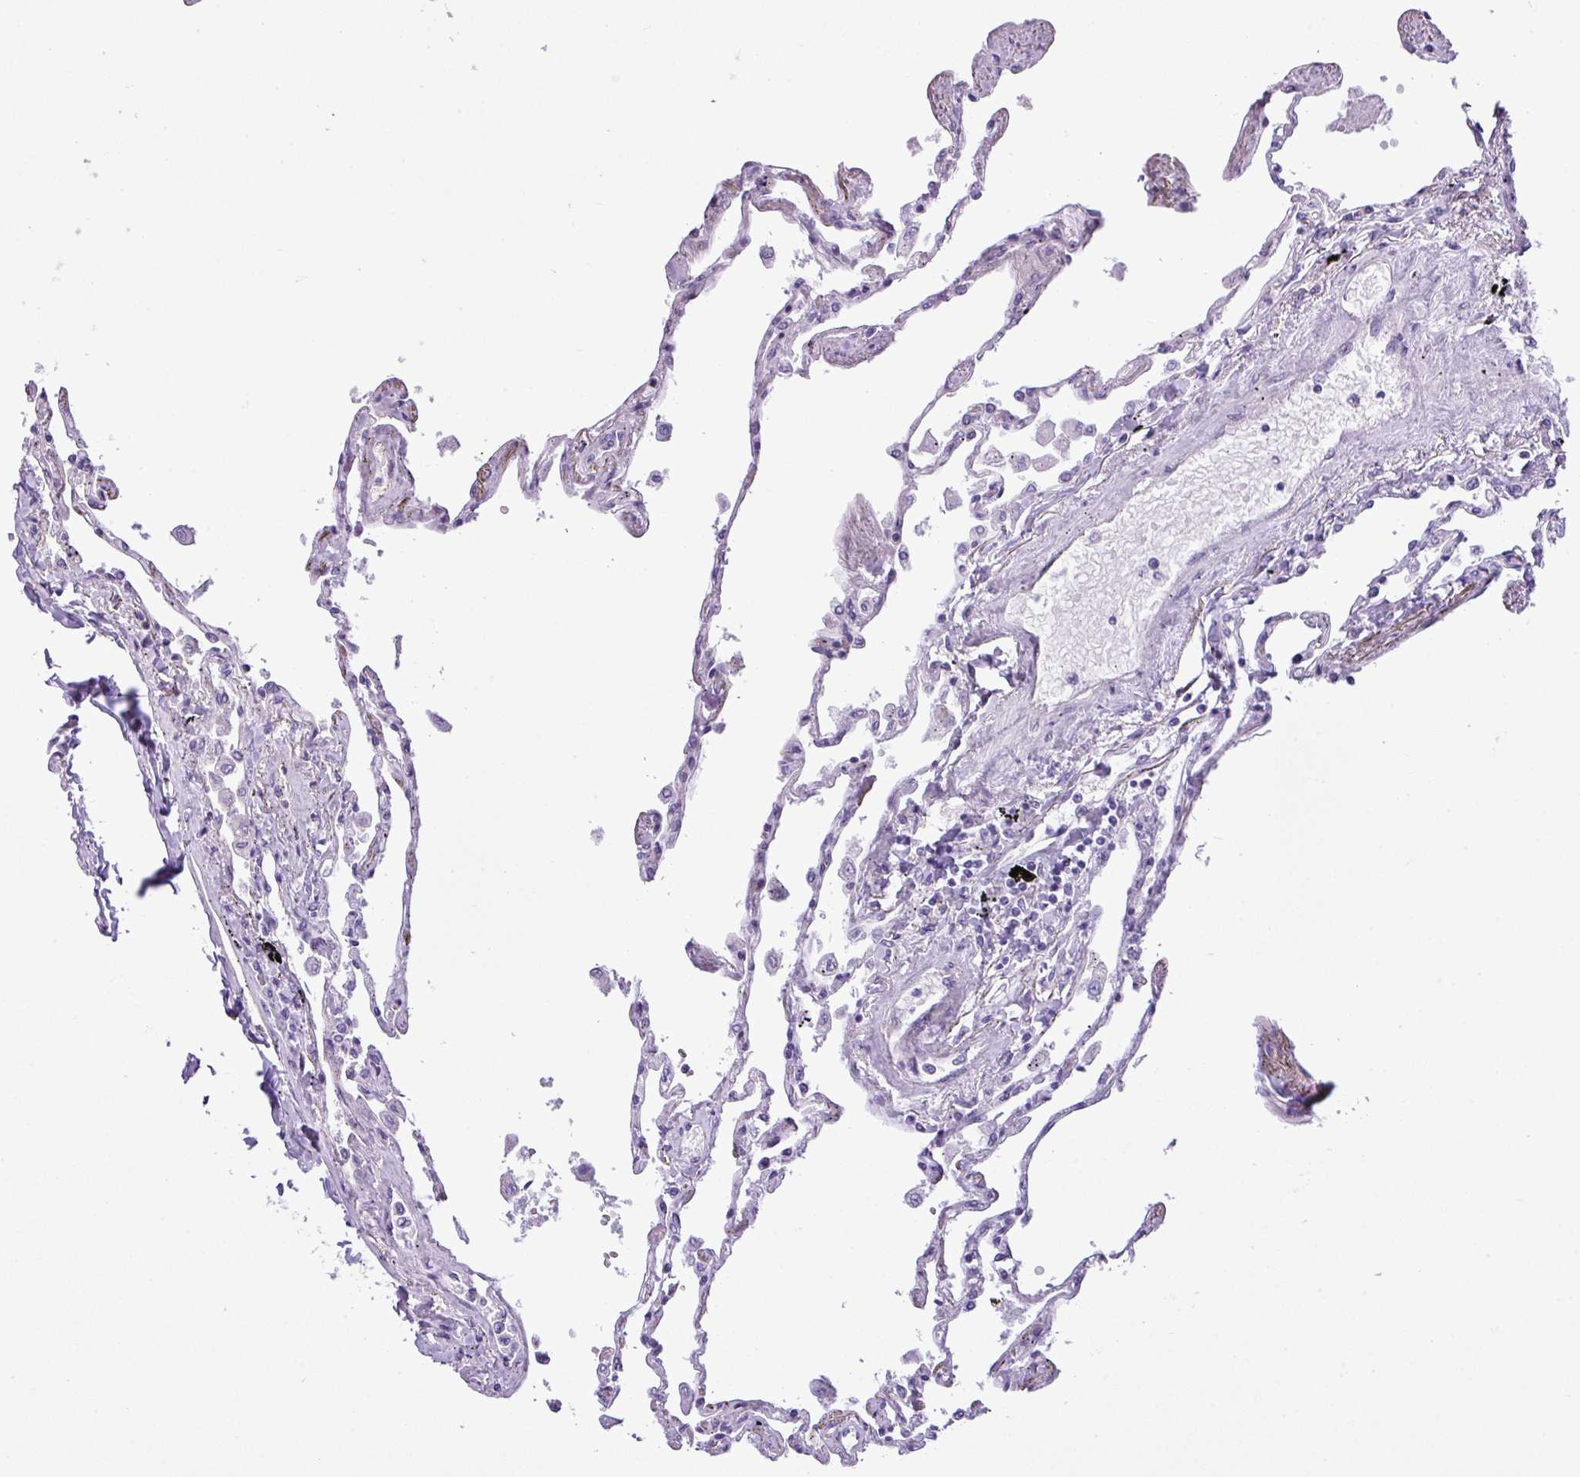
{"staining": {"intensity": "negative", "quantity": "none", "location": "none"}, "tissue": "lung", "cell_type": "Alveolar cells", "image_type": "normal", "snomed": [{"axis": "morphology", "description": "Normal tissue, NOS"}, {"axis": "topography", "description": "Lung"}], "caption": "This is an immunohistochemistry photomicrograph of unremarkable lung. There is no staining in alveolar cells.", "gene": "SPINK8", "patient": {"sex": "female", "age": 67}}